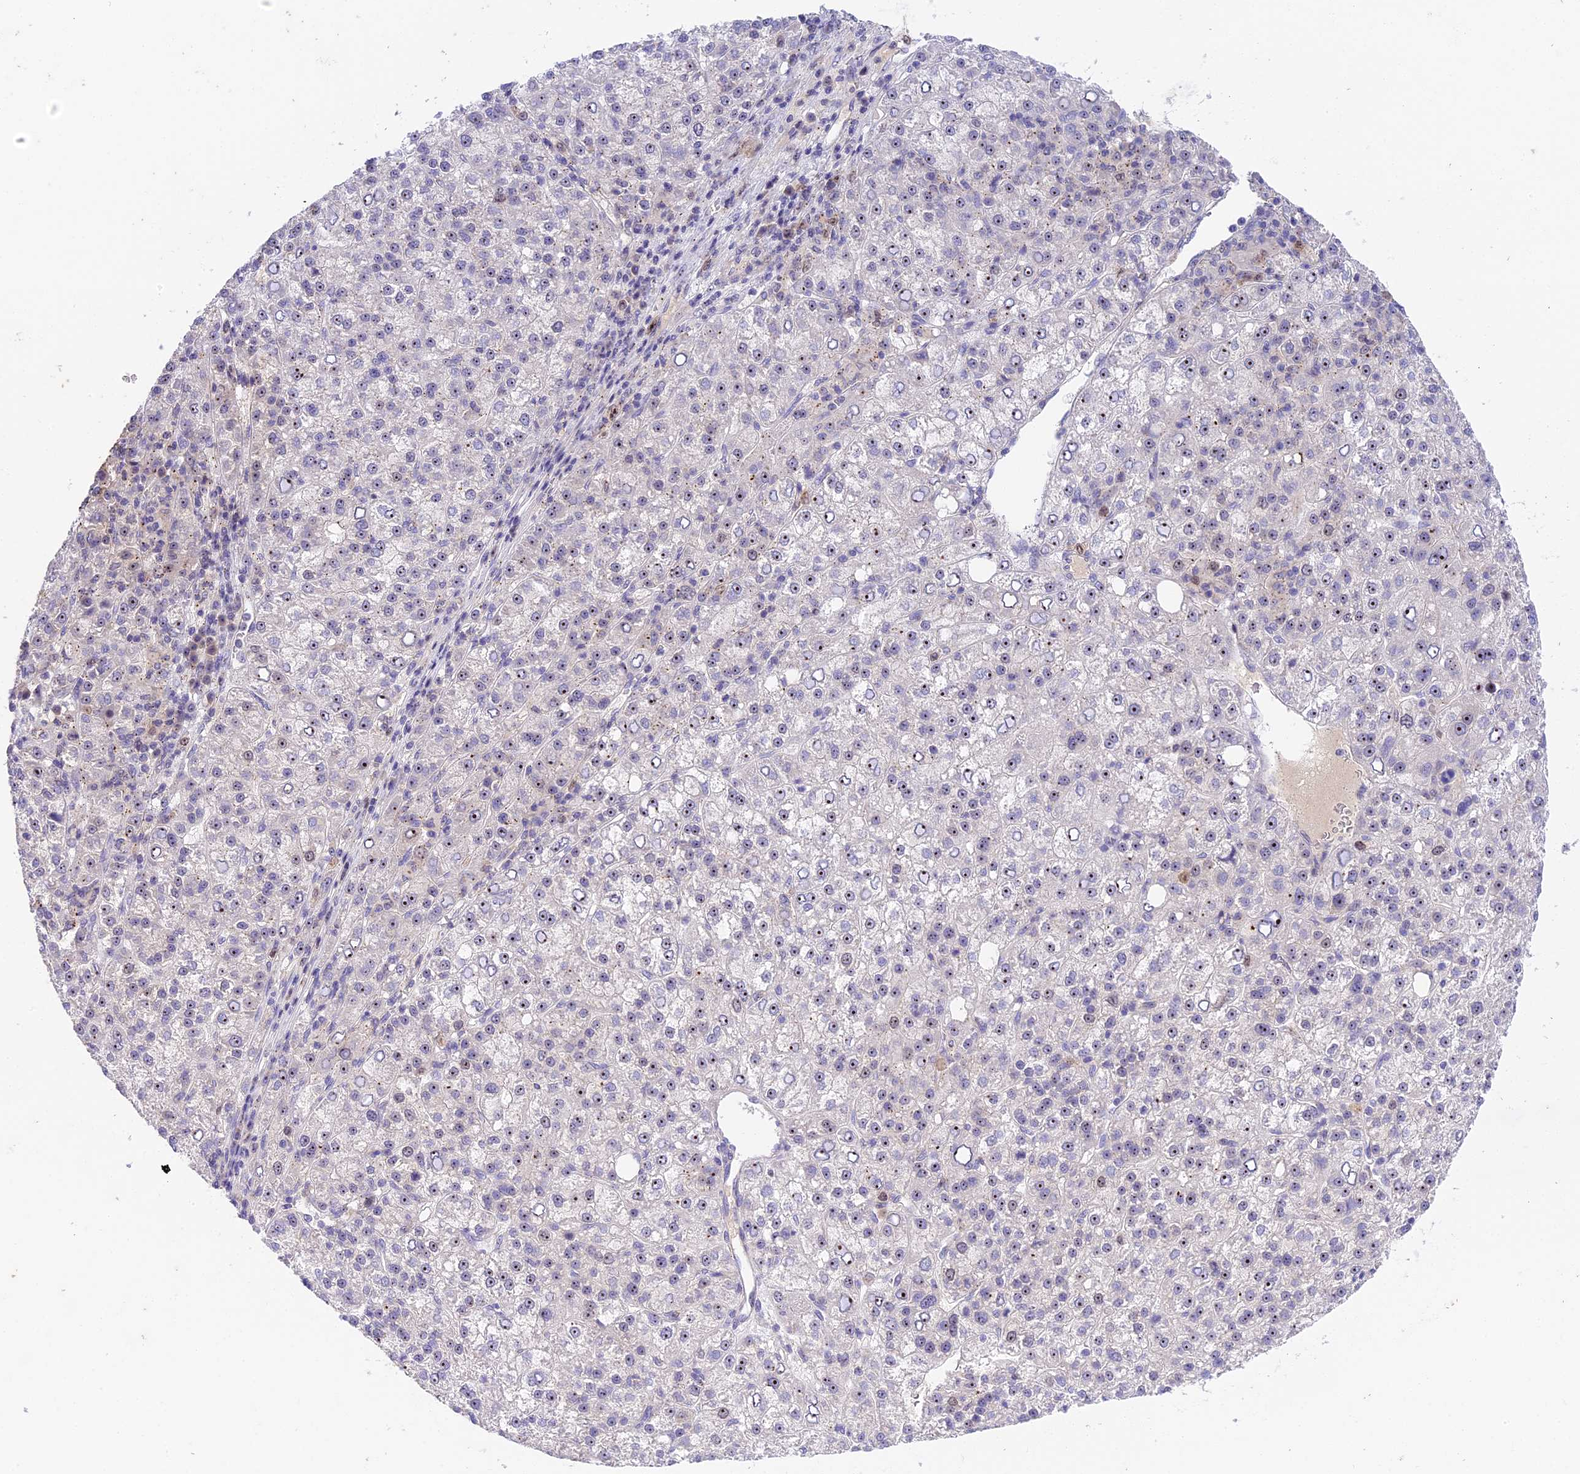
{"staining": {"intensity": "moderate", "quantity": "25%-75%", "location": "nuclear"}, "tissue": "liver cancer", "cell_type": "Tumor cells", "image_type": "cancer", "snomed": [{"axis": "morphology", "description": "Carcinoma, Hepatocellular, NOS"}, {"axis": "topography", "description": "Liver"}], "caption": "Moderate nuclear protein expression is appreciated in about 25%-75% of tumor cells in liver cancer. The staining was performed using DAB, with brown indicating positive protein expression. Nuclei are stained blue with hematoxylin.", "gene": "RAD51", "patient": {"sex": "female", "age": 58}}